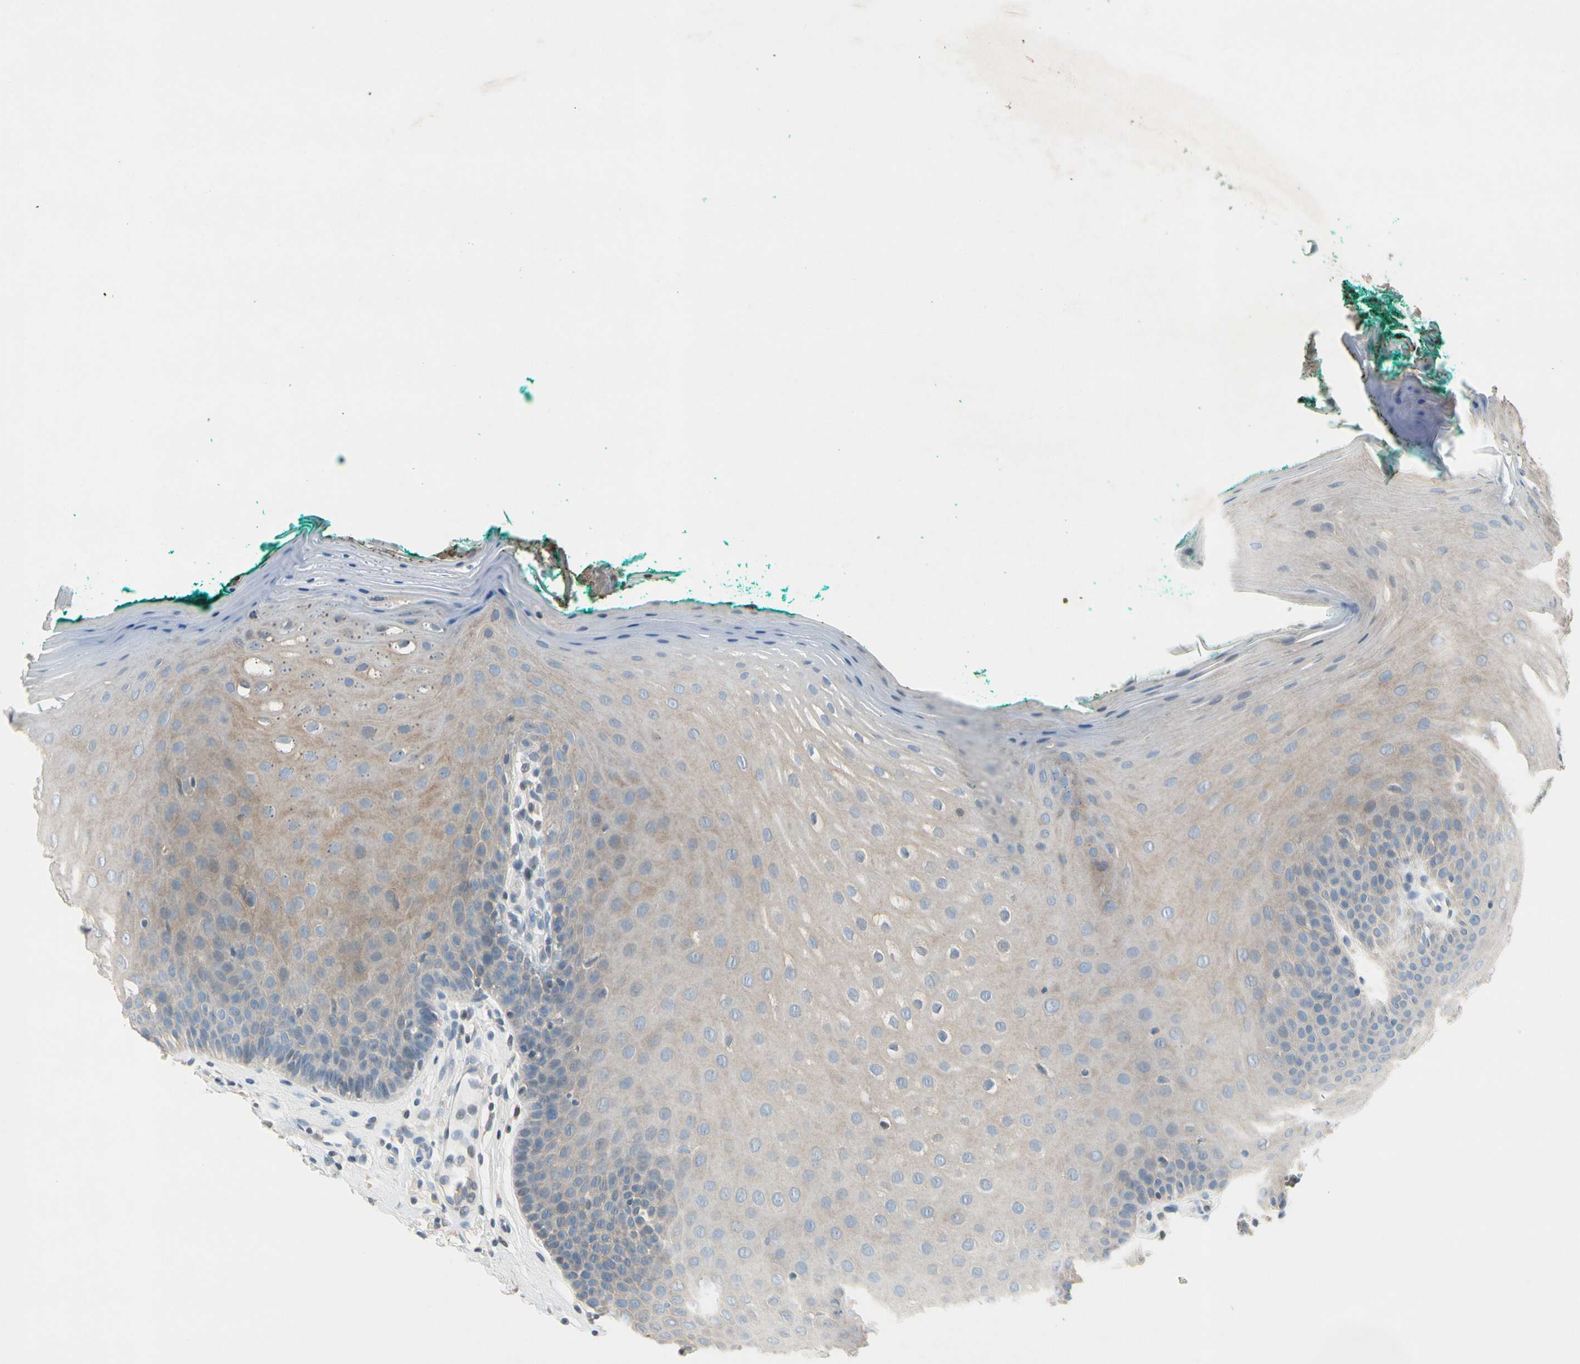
{"staining": {"intensity": "weak", "quantity": ">75%", "location": "cytoplasmic/membranous"}, "tissue": "oral mucosa", "cell_type": "Squamous epithelial cells", "image_type": "normal", "snomed": [{"axis": "morphology", "description": "Normal tissue, NOS"}, {"axis": "topography", "description": "Skeletal muscle"}, {"axis": "topography", "description": "Oral tissue"}], "caption": "An immunohistochemistry photomicrograph of normal tissue is shown. Protein staining in brown shows weak cytoplasmic/membranous positivity in oral mucosa within squamous epithelial cells.", "gene": "PIP5K1B", "patient": {"sex": "male", "age": 58}}